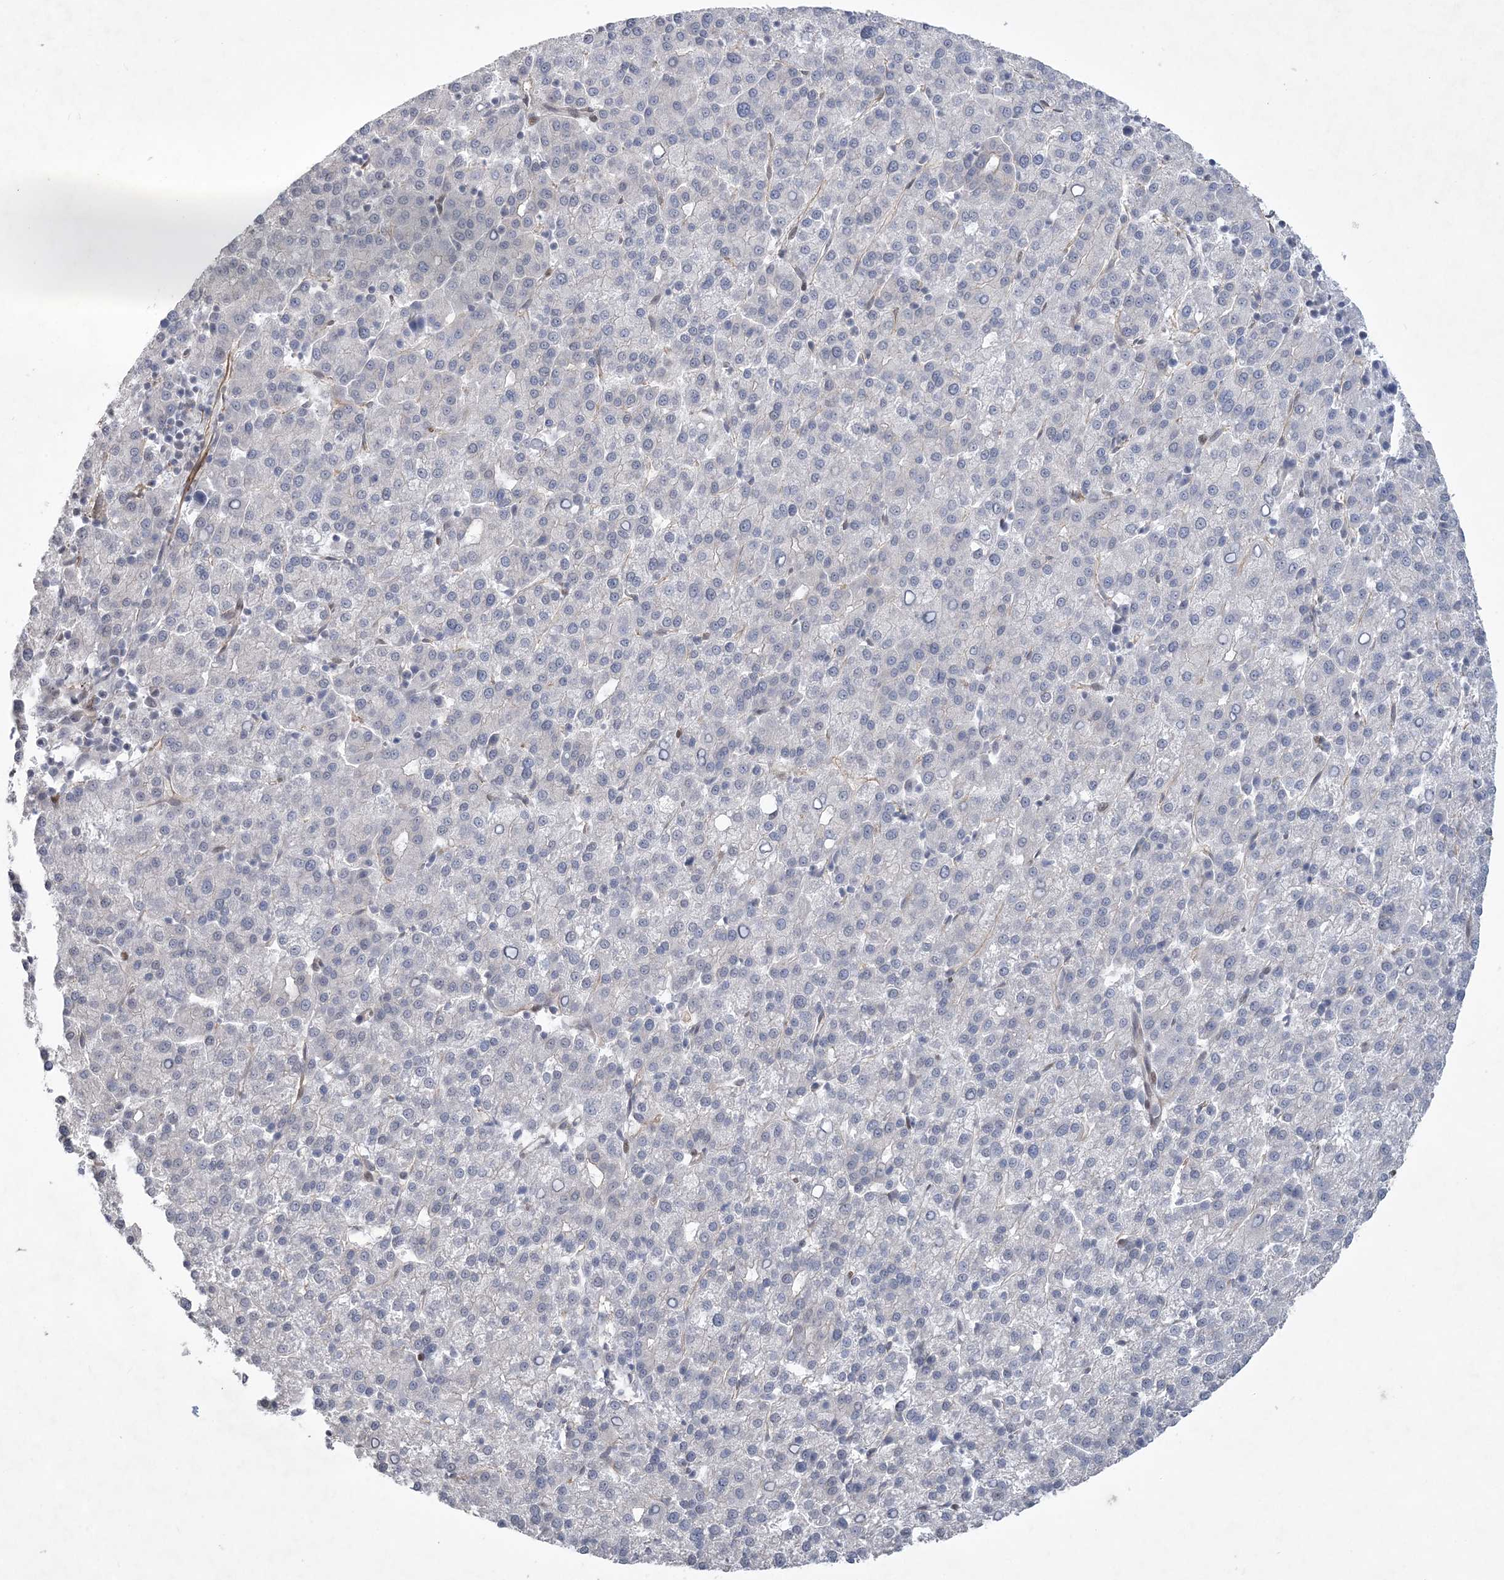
{"staining": {"intensity": "negative", "quantity": "none", "location": "none"}, "tissue": "liver cancer", "cell_type": "Tumor cells", "image_type": "cancer", "snomed": [{"axis": "morphology", "description": "Carcinoma, Hepatocellular, NOS"}, {"axis": "topography", "description": "Liver"}], "caption": "Immunohistochemistry of human liver hepatocellular carcinoma exhibits no positivity in tumor cells.", "gene": "RAI14", "patient": {"sex": "female", "age": 58}}